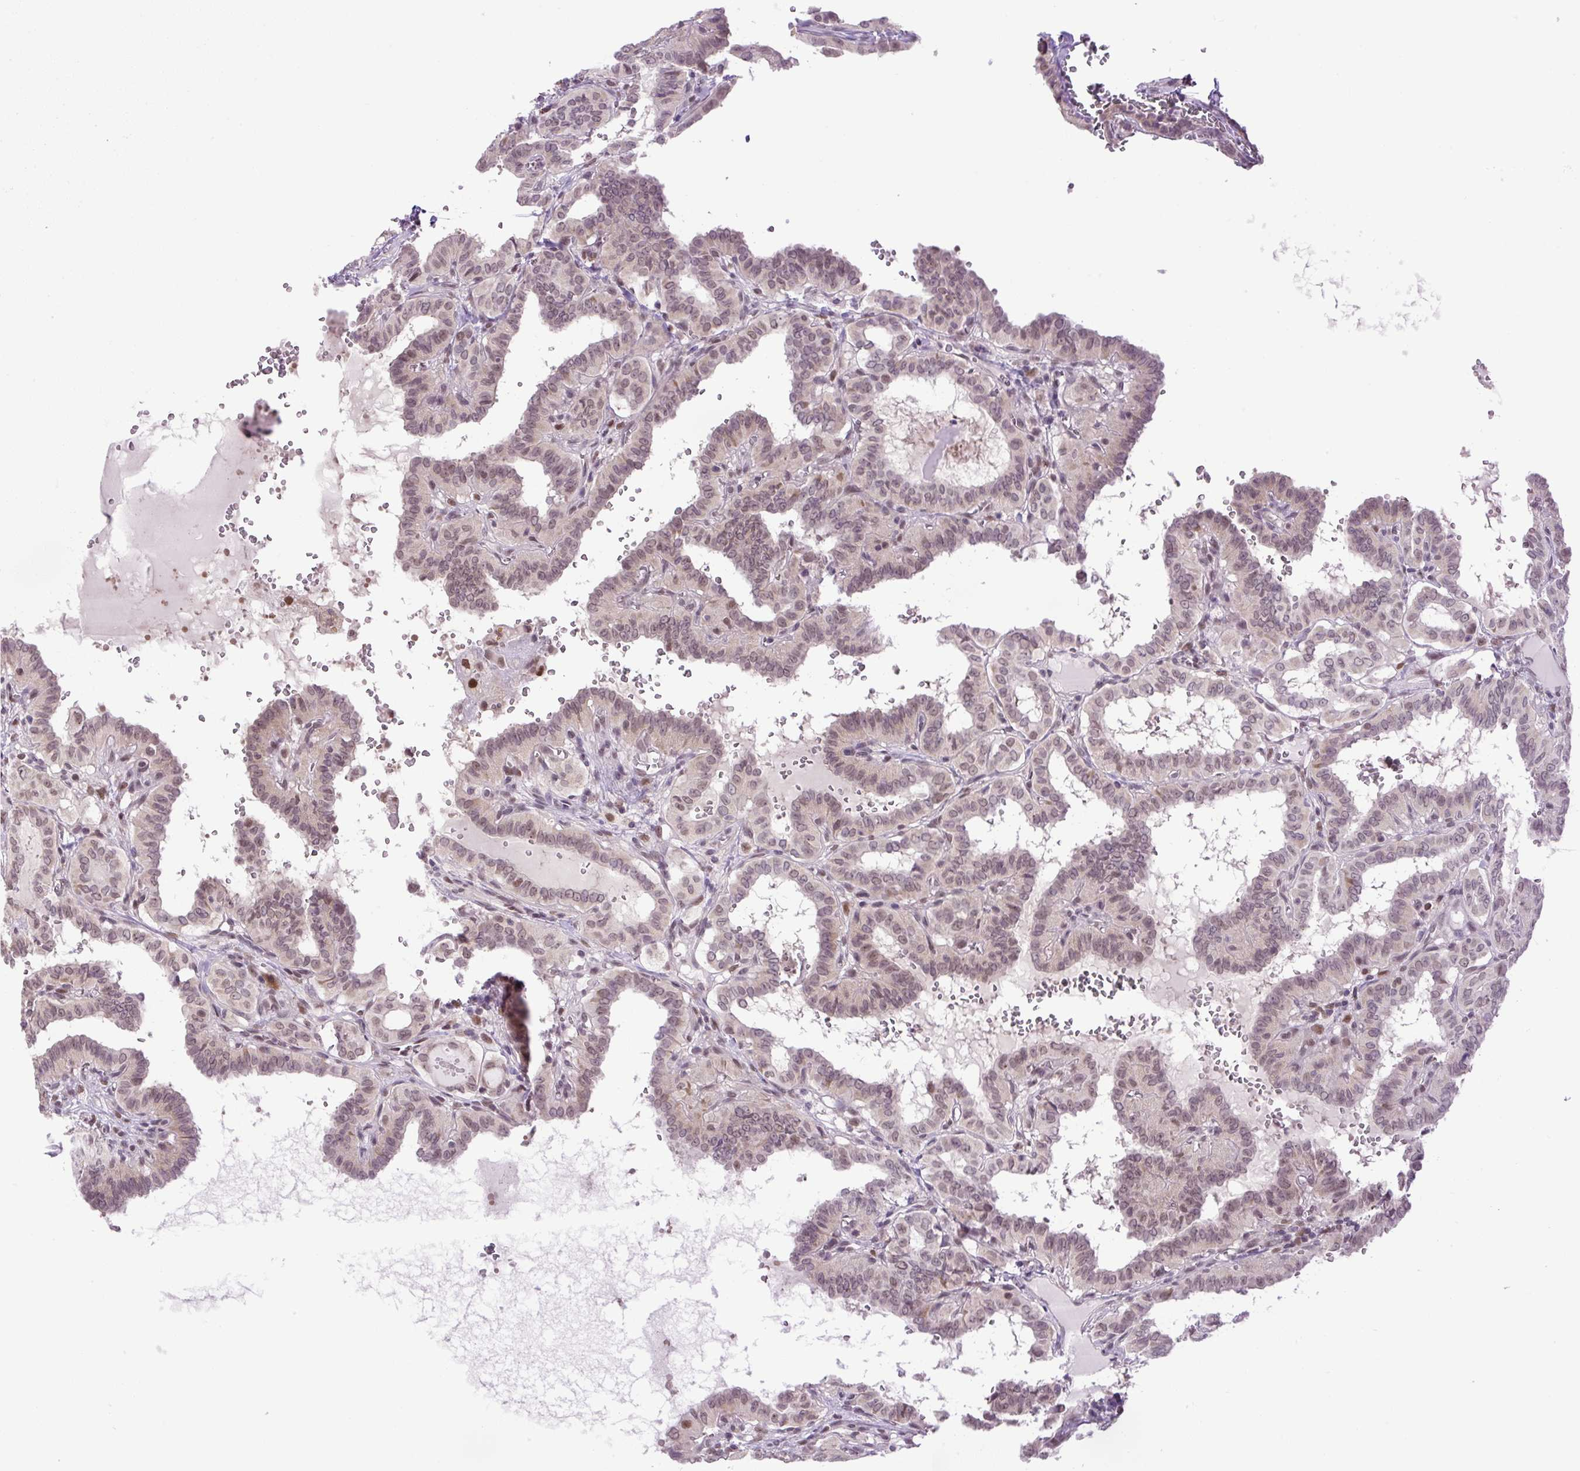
{"staining": {"intensity": "moderate", "quantity": ">75%", "location": "nuclear"}, "tissue": "thyroid cancer", "cell_type": "Tumor cells", "image_type": "cancer", "snomed": [{"axis": "morphology", "description": "Papillary adenocarcinoma, NOS"}, {"axis": "topography", "description": "Thyroid gland"}], "caption": "Protein analysis of thyroid papillary adenocarcinoma tissue demonstrates moderate nuclear staining in approximately >75% of tumor cells. (Stains: DAB (3,3'-diaminobenzidine) in brown, nuclei in blue, Microscopy: brightfield microscopy at high magnification).", "gene": "KPNA1", "patient": {"sex": "female", "age": 21}}